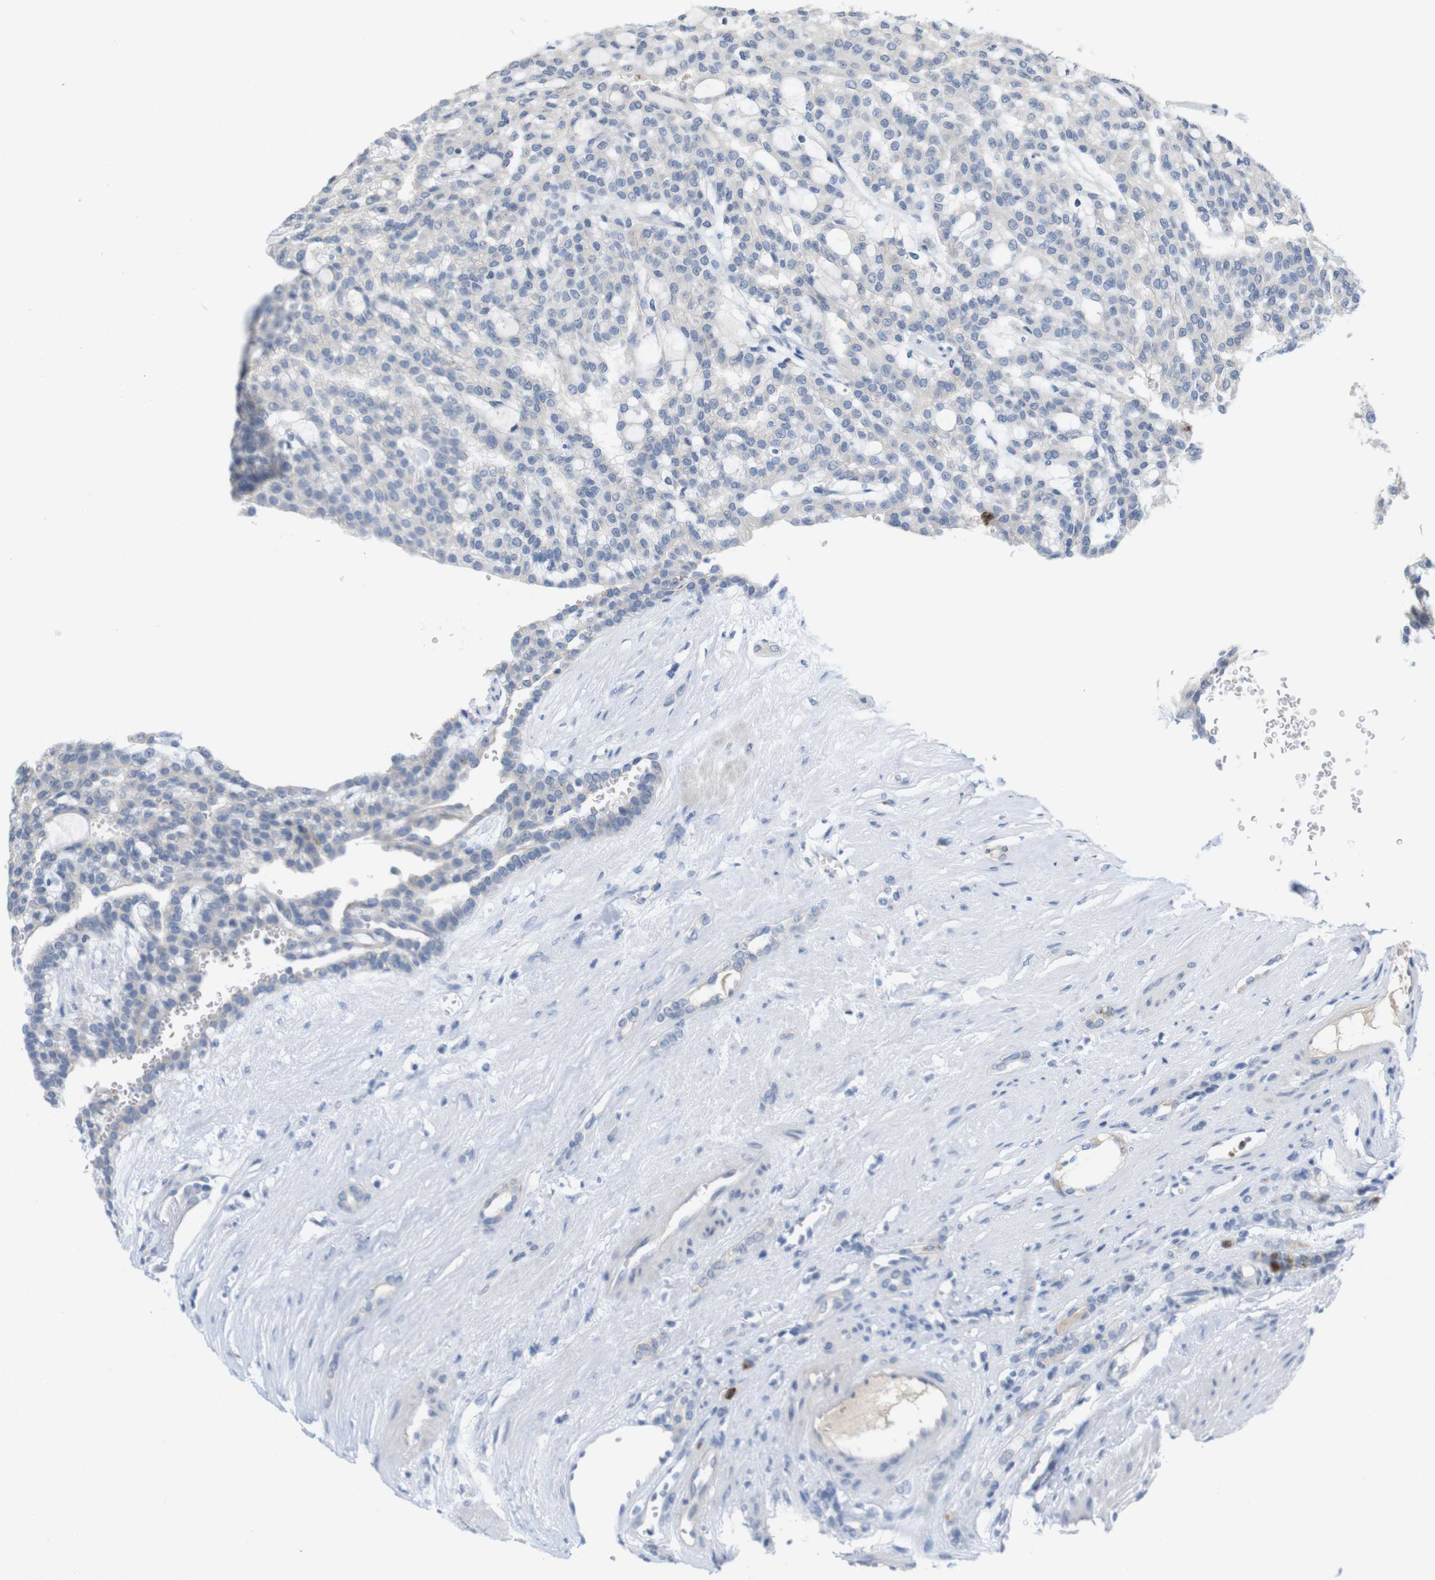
{"staining": {"intensity": "negative", "quantity": "none", "location": "none"}, "tissue": "renal cancer", "cell_type": "Tumor cells", "image_type": "cancer", "snomed": [{"axis": "morphology", "description": "Adenocarcinoma, NOS"}, {"axis": "topography", "description": "Kidney"}], "caption": "DAB (3,3'-diaminobenzidine) immunohistochemical staining of renal cancer (adenocarcinoma) reveals no significant expression in tumor cells.", "gene": "TSPAN14", "patient": {"sex": "male", "age": 63}}